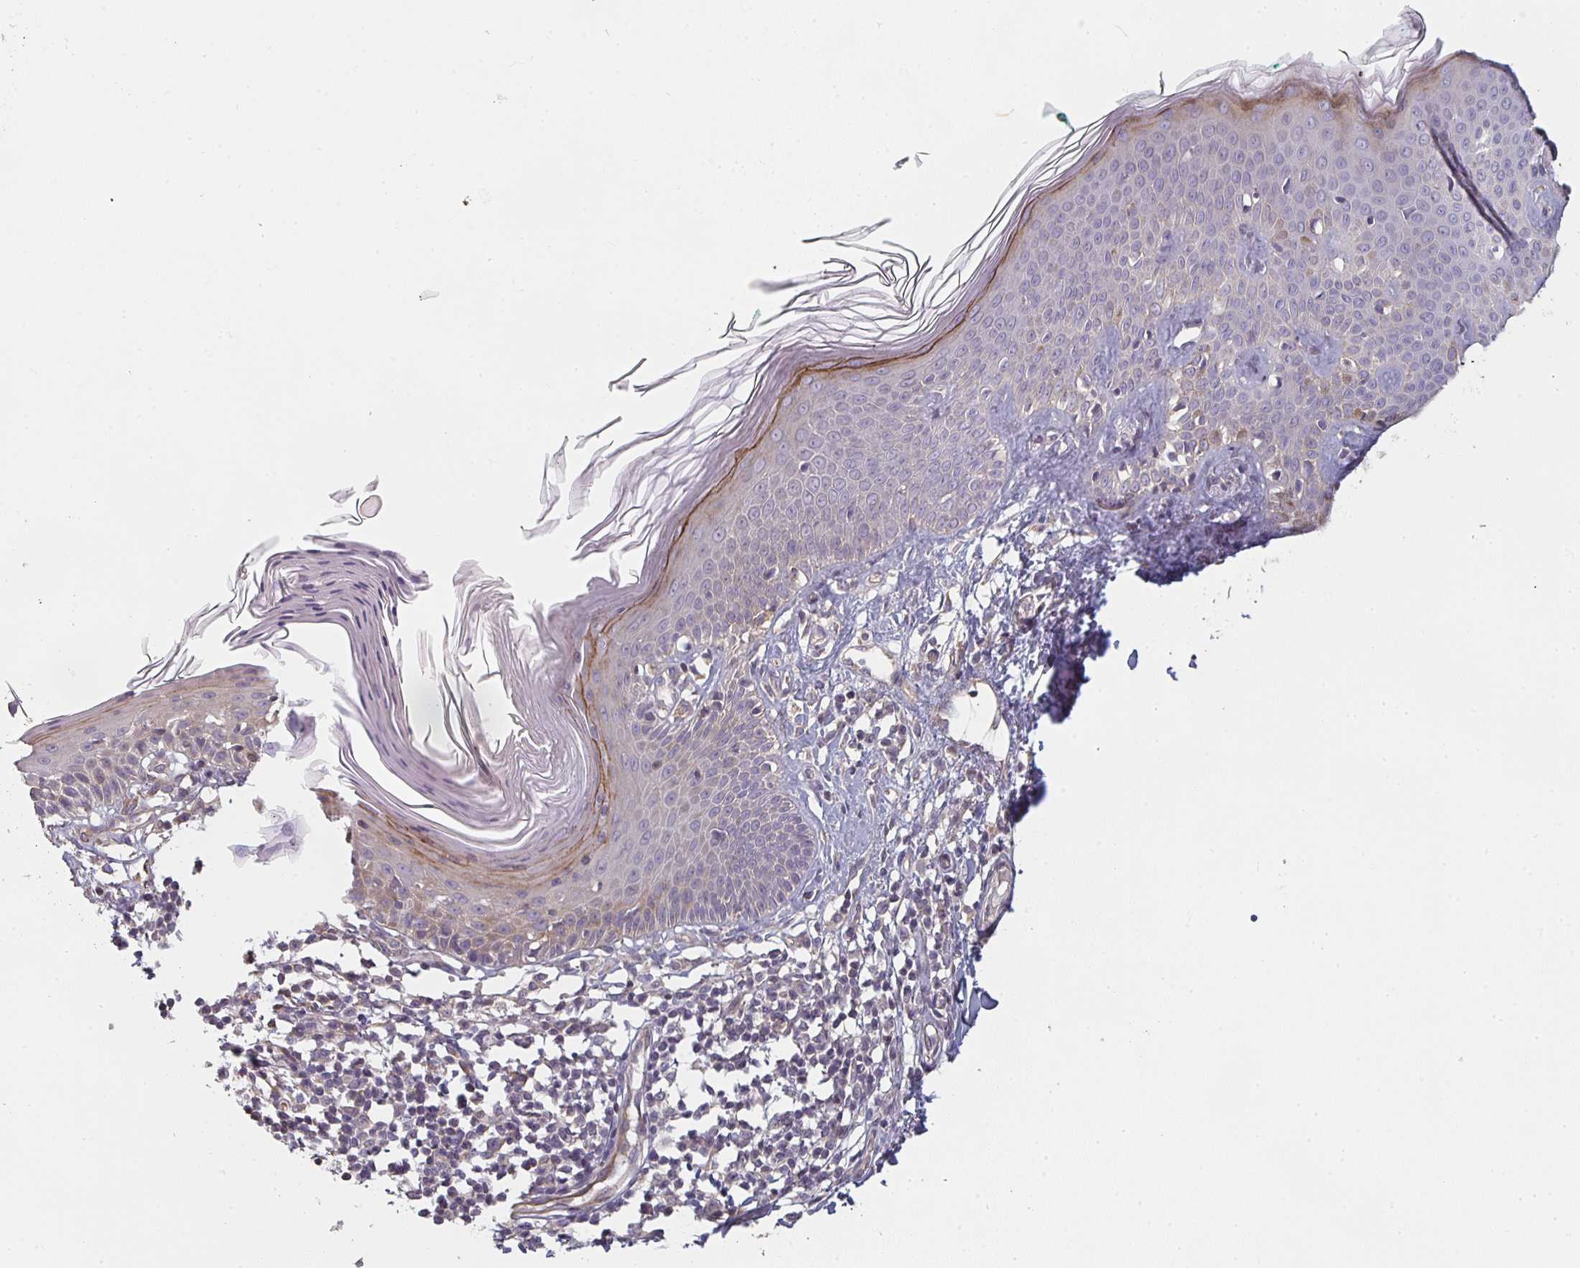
{"staining": {"intensity": "negative", "quantity": "none", "location": "none"}, "tissue": "skin", "cell_type": "Fibroblasts", "image_type": "normal", "snomed": [{"axis": "morphology", "description": "Normal tissue, NOS"}, {"axis": "topography", "description": "Skin"}, {"axis": "topography", "description": "Peripheral nerve tissue"}], "caption": "This micrograph is of benign skin stained with IHC to label a protein in brown with the nuclei are counter-stained blue. There is no expression in fibroblasts.", "gene": "CTHRC1", "patient": {"sex": "female", "age": 45}}